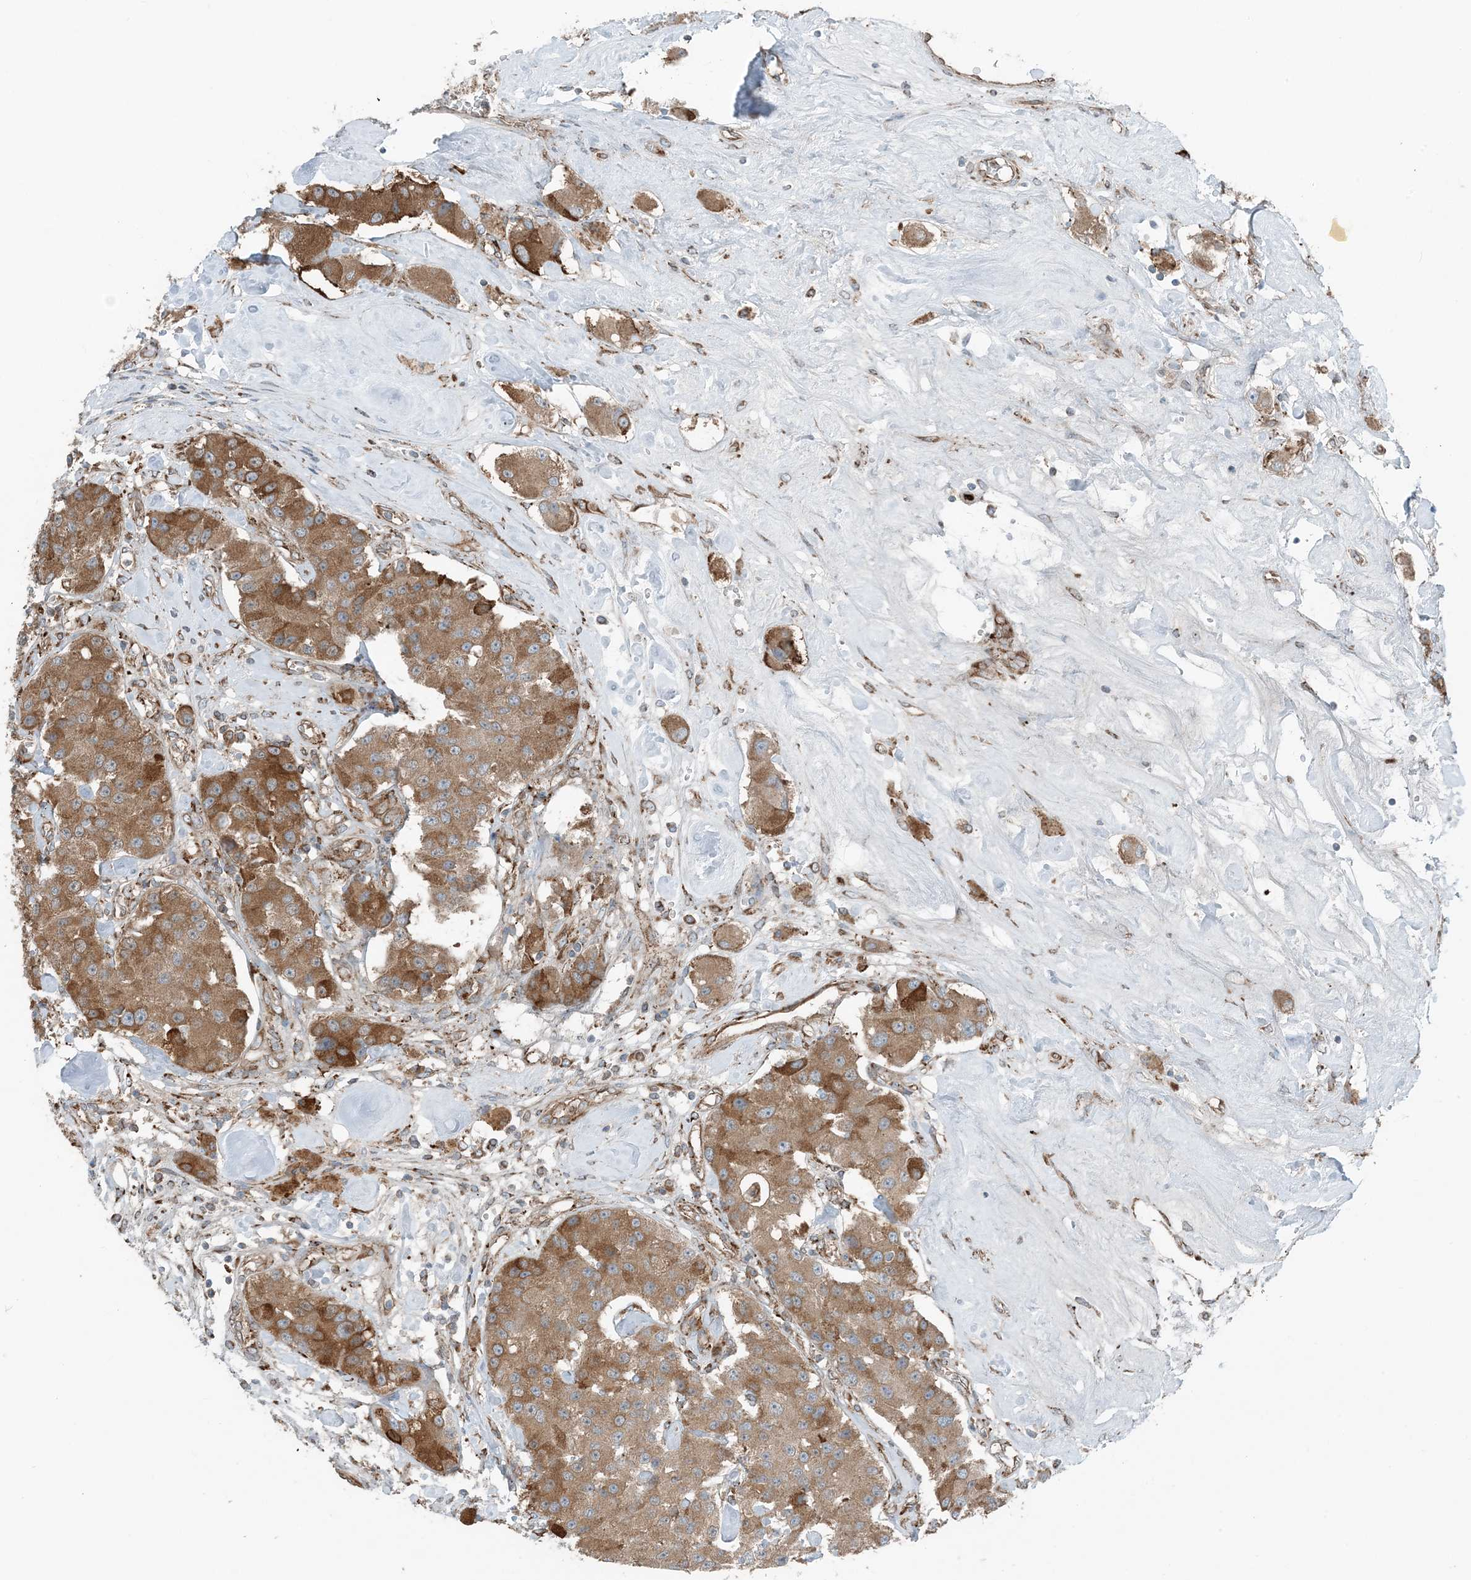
{"staining": {"intensity": "moderate", "quantity": ">75%", "location": "cytoplasmic/membranous"}, "tissue": "carcinoid", "cell_type": "Tumor cells", "image_type": "cancer", "snomed": [{"axis": "morphology", "description": "Carcinoid, malignant, NOS"}, {"axis": "topography", "description": "Pancreas"}], "caption": "IHC (DAB) staining of human carcinoid shows moderate cytoplasmic/membranous protein positivity in approximately >75% of tumor cells.", "gene": "CERKL", "patient": {"sex": "male", "age": 41}}